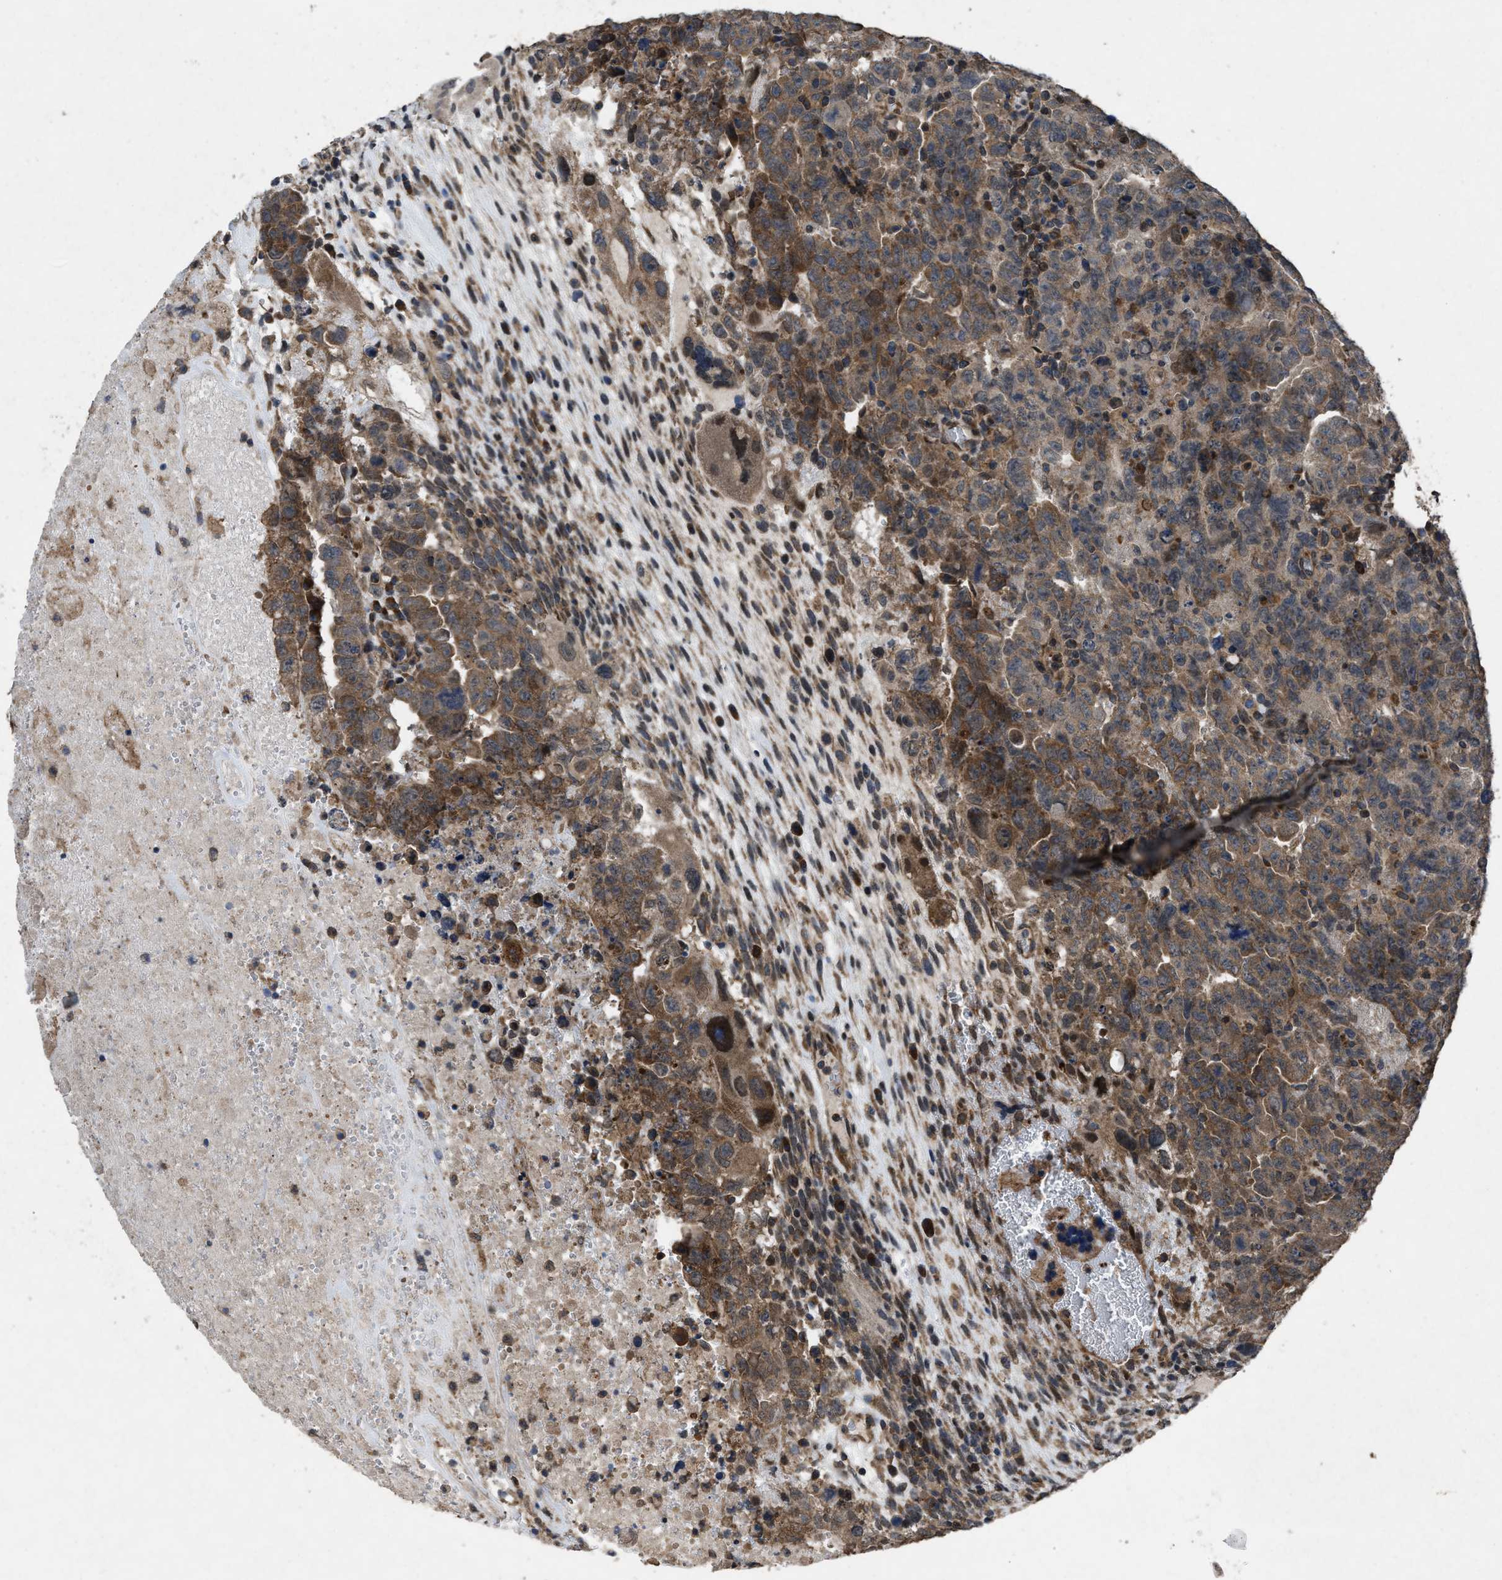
{"staining": {"intensity": "moderate", "quantity": ">75%", "location": "cytoplasmic/membranous"}, "tissue": "testis cancer", "cell_type": "Tumor cells", "image_type": "cancer", "snomed": [{"axis": "morphology", "description": "Carcinoma, Embryonal, NOS"}, {"axis": "topography", "description": "Testis"}], "caption": "This image shows immunohistochemistry (IHC) staining of human testis embryonal carcinoma, with medium moderate cytoplasmic/membranous positivity in approximately >75% of tumor cells.", "gene": "ARL6", "patient": {"sex": "male", "age": 28}}